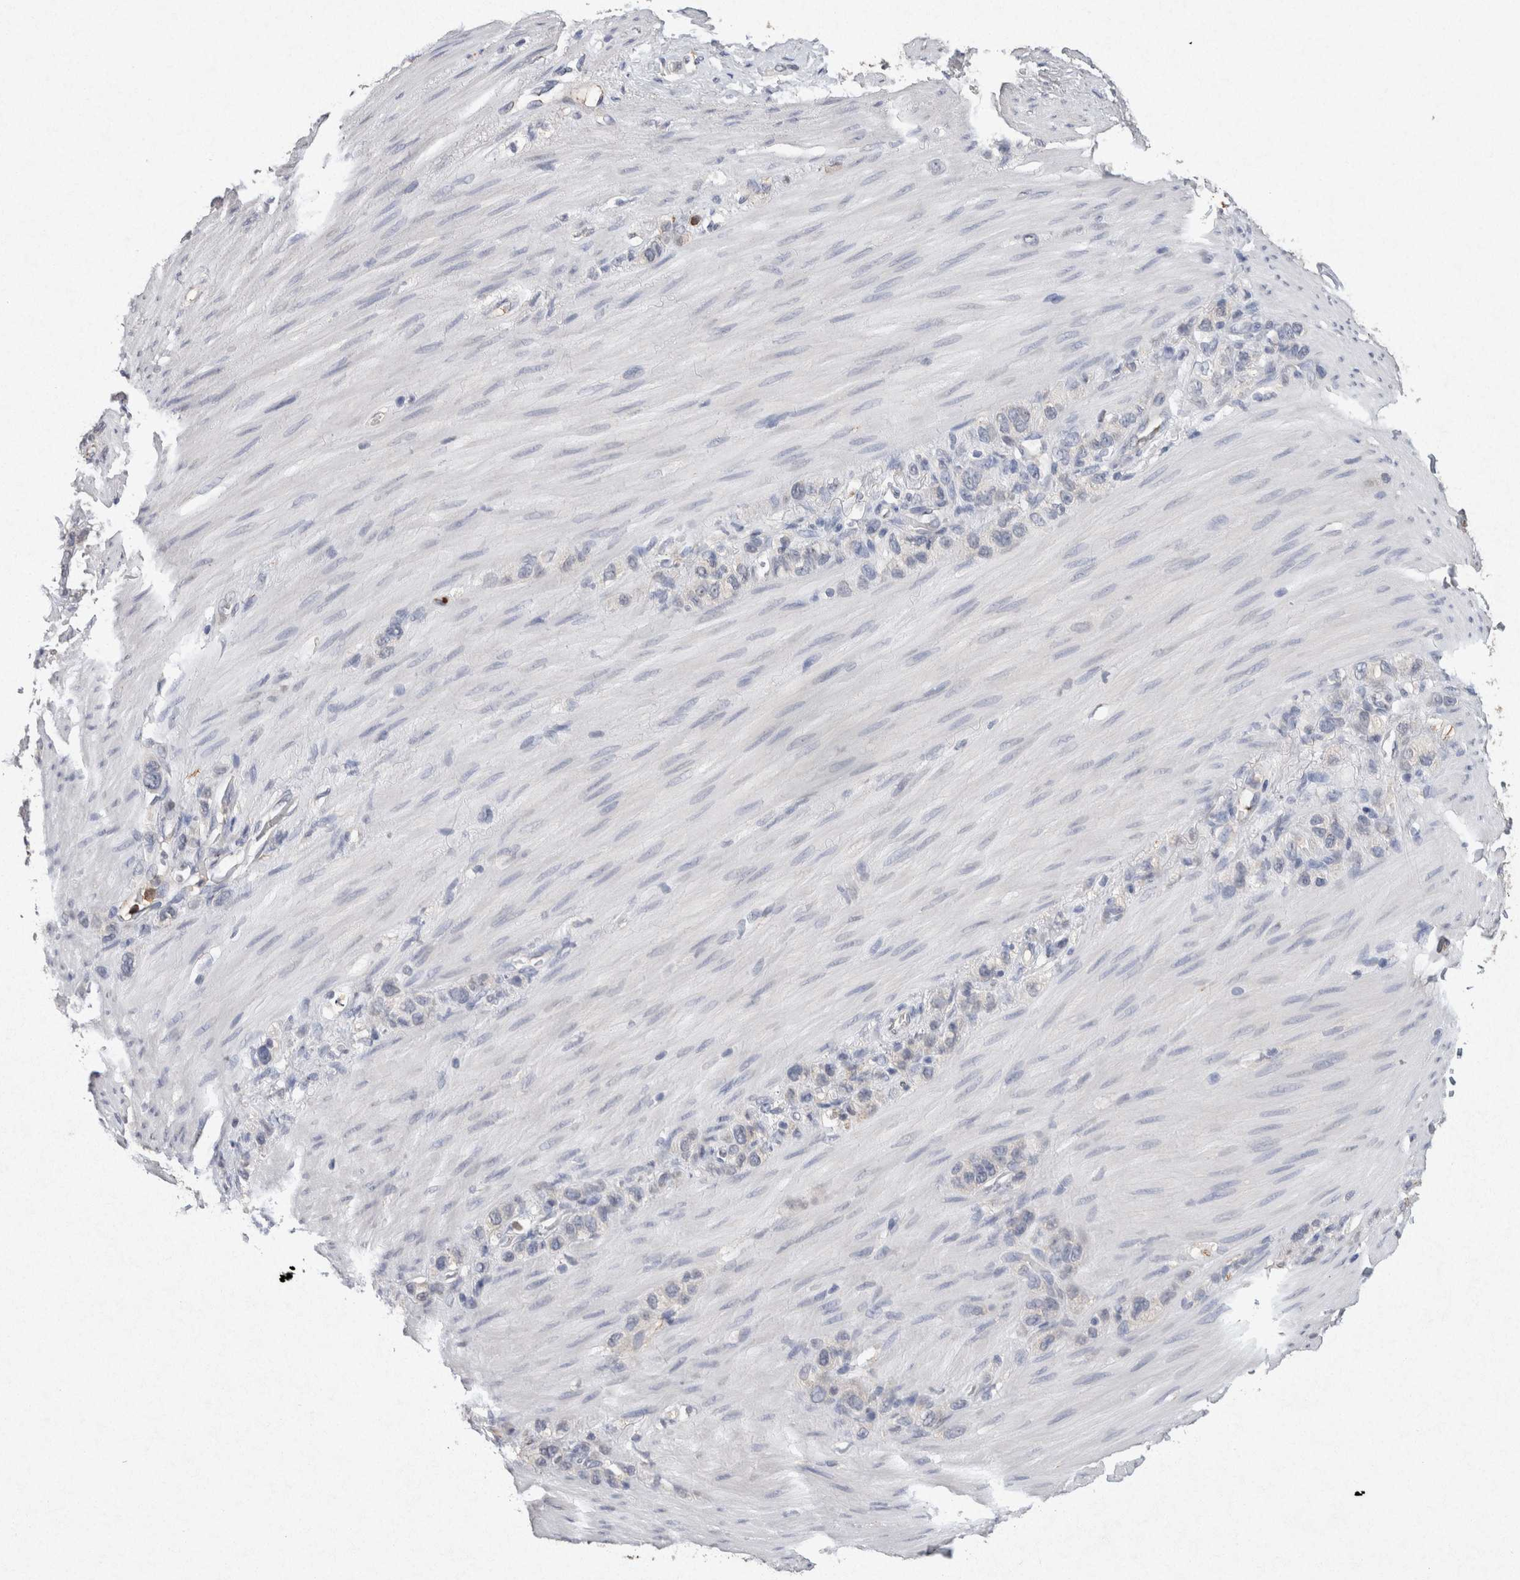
{"staining": {"intensity": "negative", "quantity": "none", "location": "none"}, "tissue": "stomach cancer", "cell_type": "Tumor cells", "image_type": "cancer", "snomed": [{"axis": "morphology", "description": "Adenocarcinoma, NOS"}, {"axis": "morphology", "description": "Adenocarcinoma, High grade"}, {"axis": "topography", "description": "Stomach, upper"}, {"axis": "topography", "description": "Stomach, lower"}], "caption": "IHC of adenocarcinoma (stomach) exhibits no positivity in tumor cells.", "gene": "FABP7", "patient": {"sex": "female", "age": 65}}